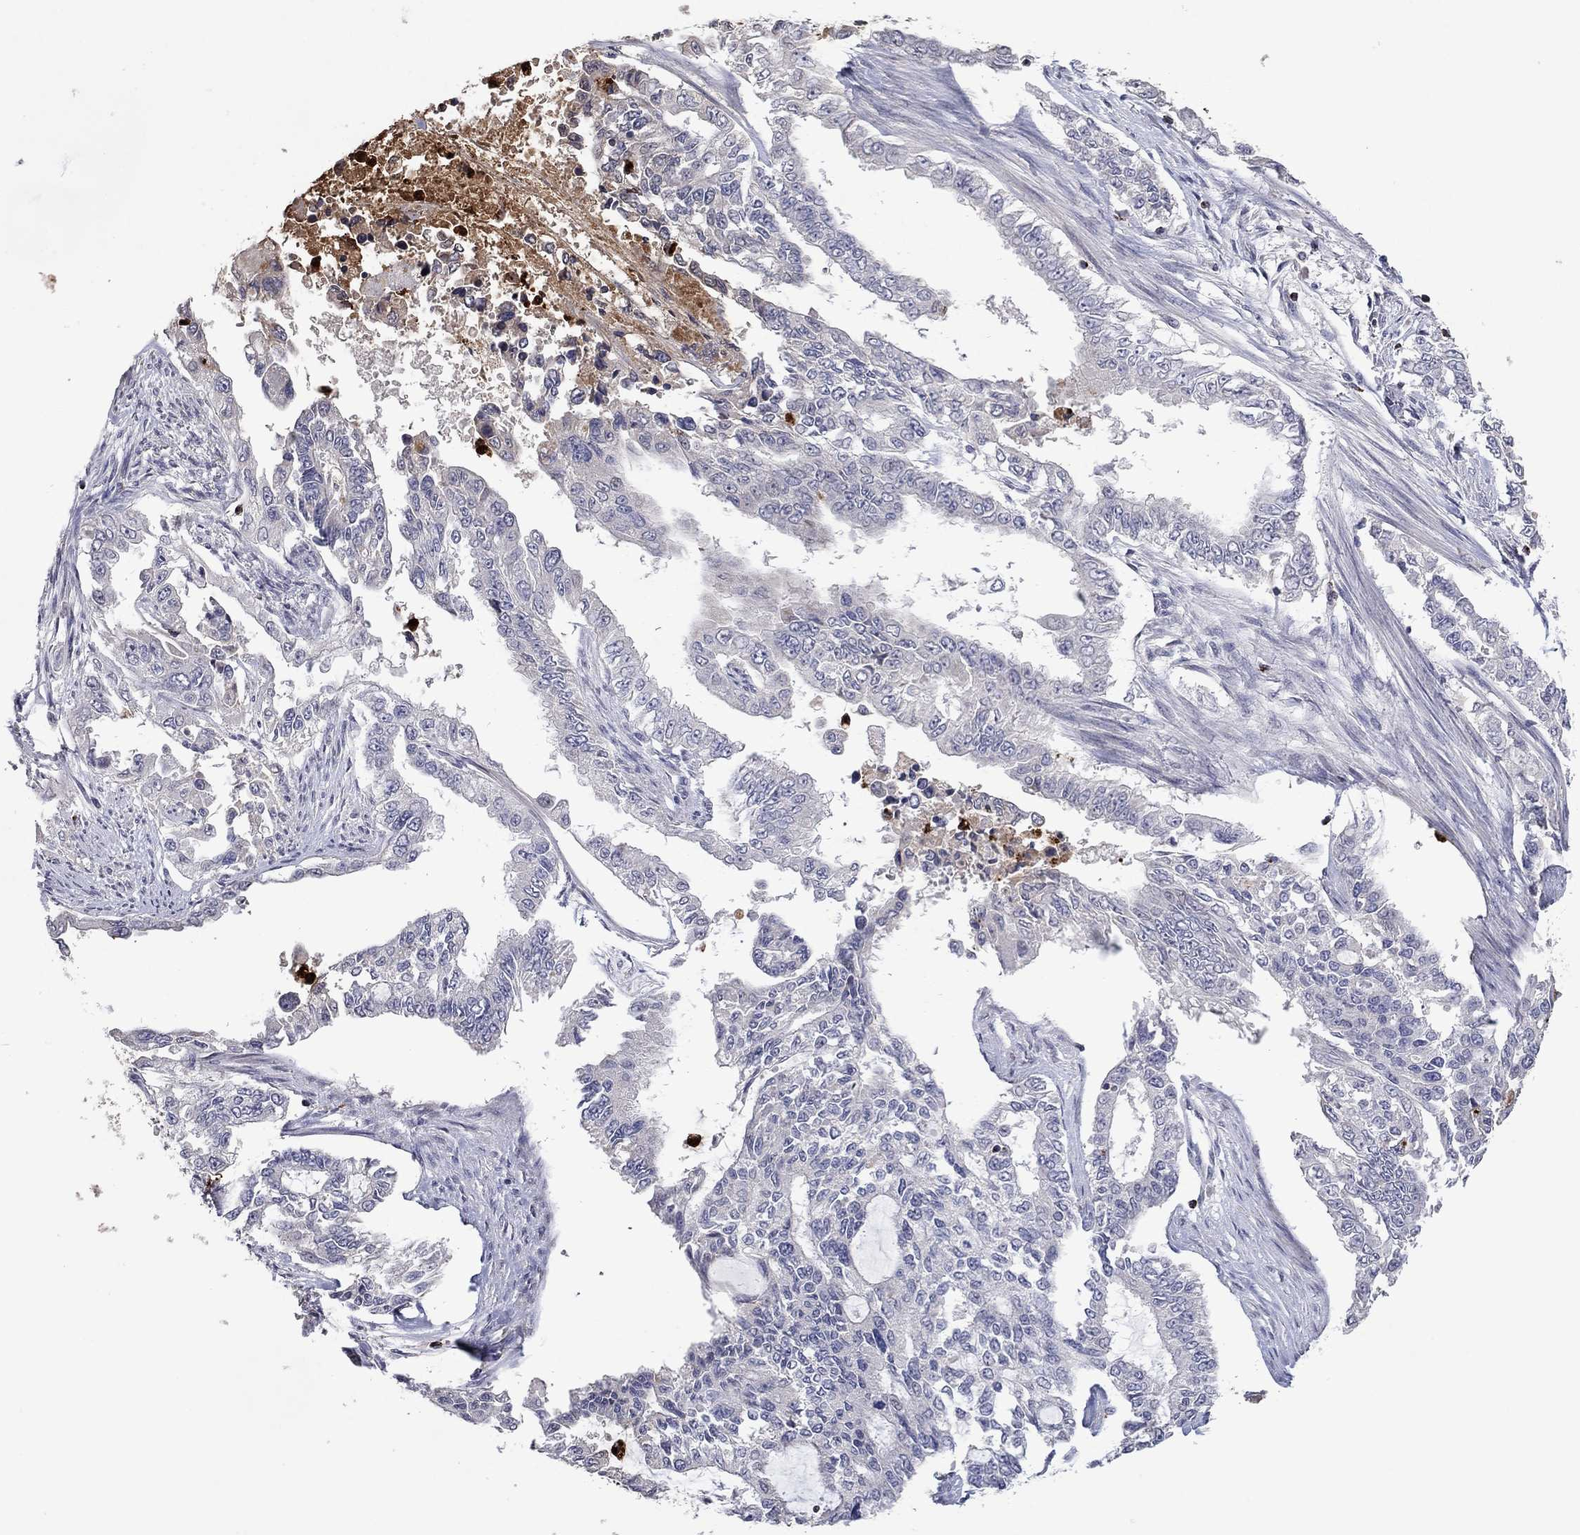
{"staining": {"intensity": "negative", "quantity": "none", "location": "none"}, "tissue": "endometrial cancer", "cell_type": "Tumor cells", "image_type": "cancer", "snomed": [{"axis": "morphology", "description": "Adenocarcinoma, NOS"}, {"axis": "topography", "description": "Uterus"}], "caption": "The image displays no staining of tumor cells in endometrial cancer.", "gene": "CCL5", "patient": {"sex": "female", "age": 59}}